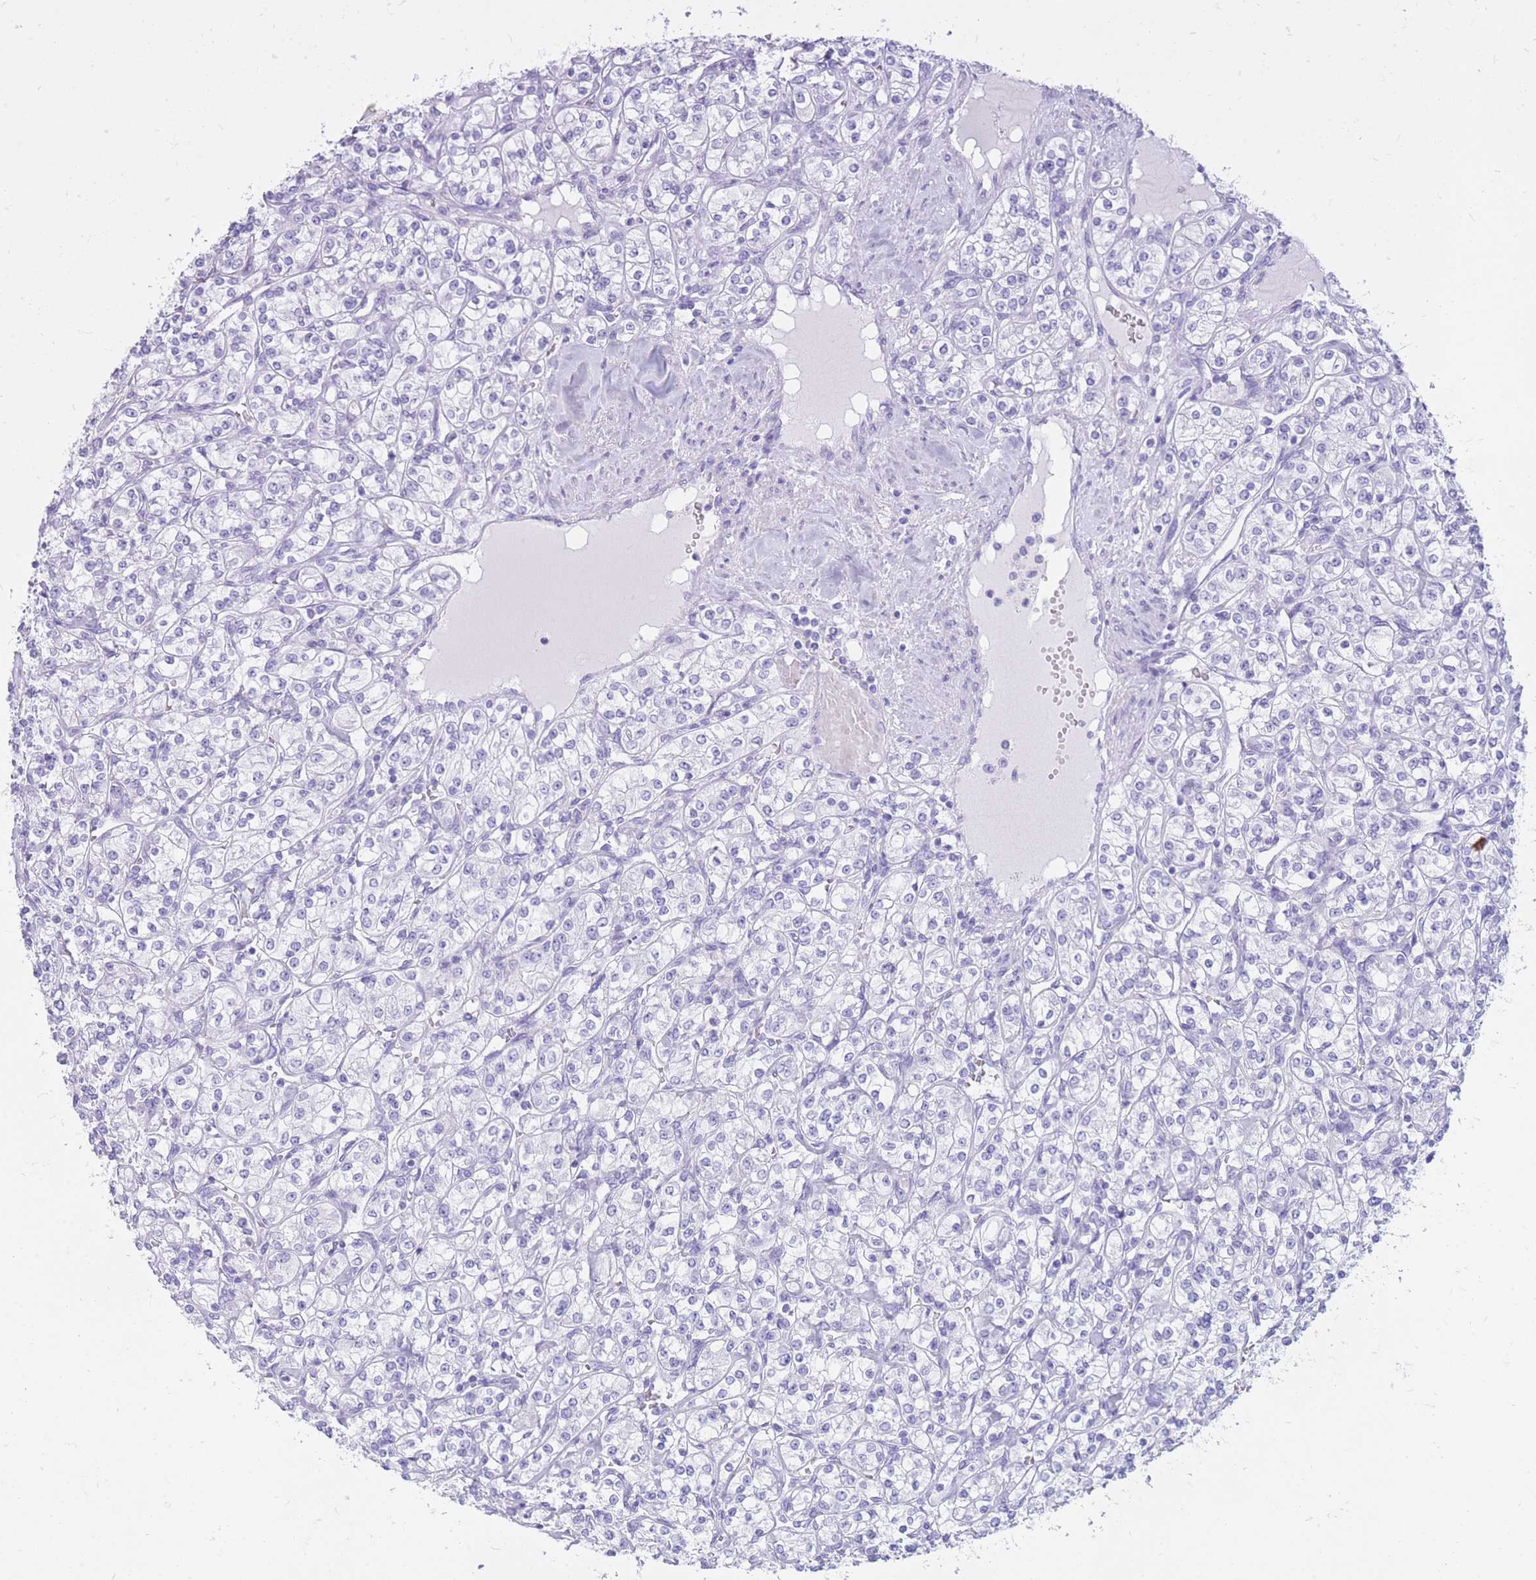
{"staining": {"intensity": "negative", "quantity": "none", "location": "none"}, "tissue": "renal cancer", "cell_type": "Tumor cells", "image_type": "cancer", "snomed": [{"axis": "morphology", "description": "Adenocarcinoma, NOS"}, {"axis": "topography", "description": "Kidney"}], "caption": "Immunohistochemistry image of renal cancer (adenocarcinoma) stained for a protein (brown), which shows no expression in tumor cells.", "gene": "CYP21A2", "patient": {"sex": "male", "age": 77}}